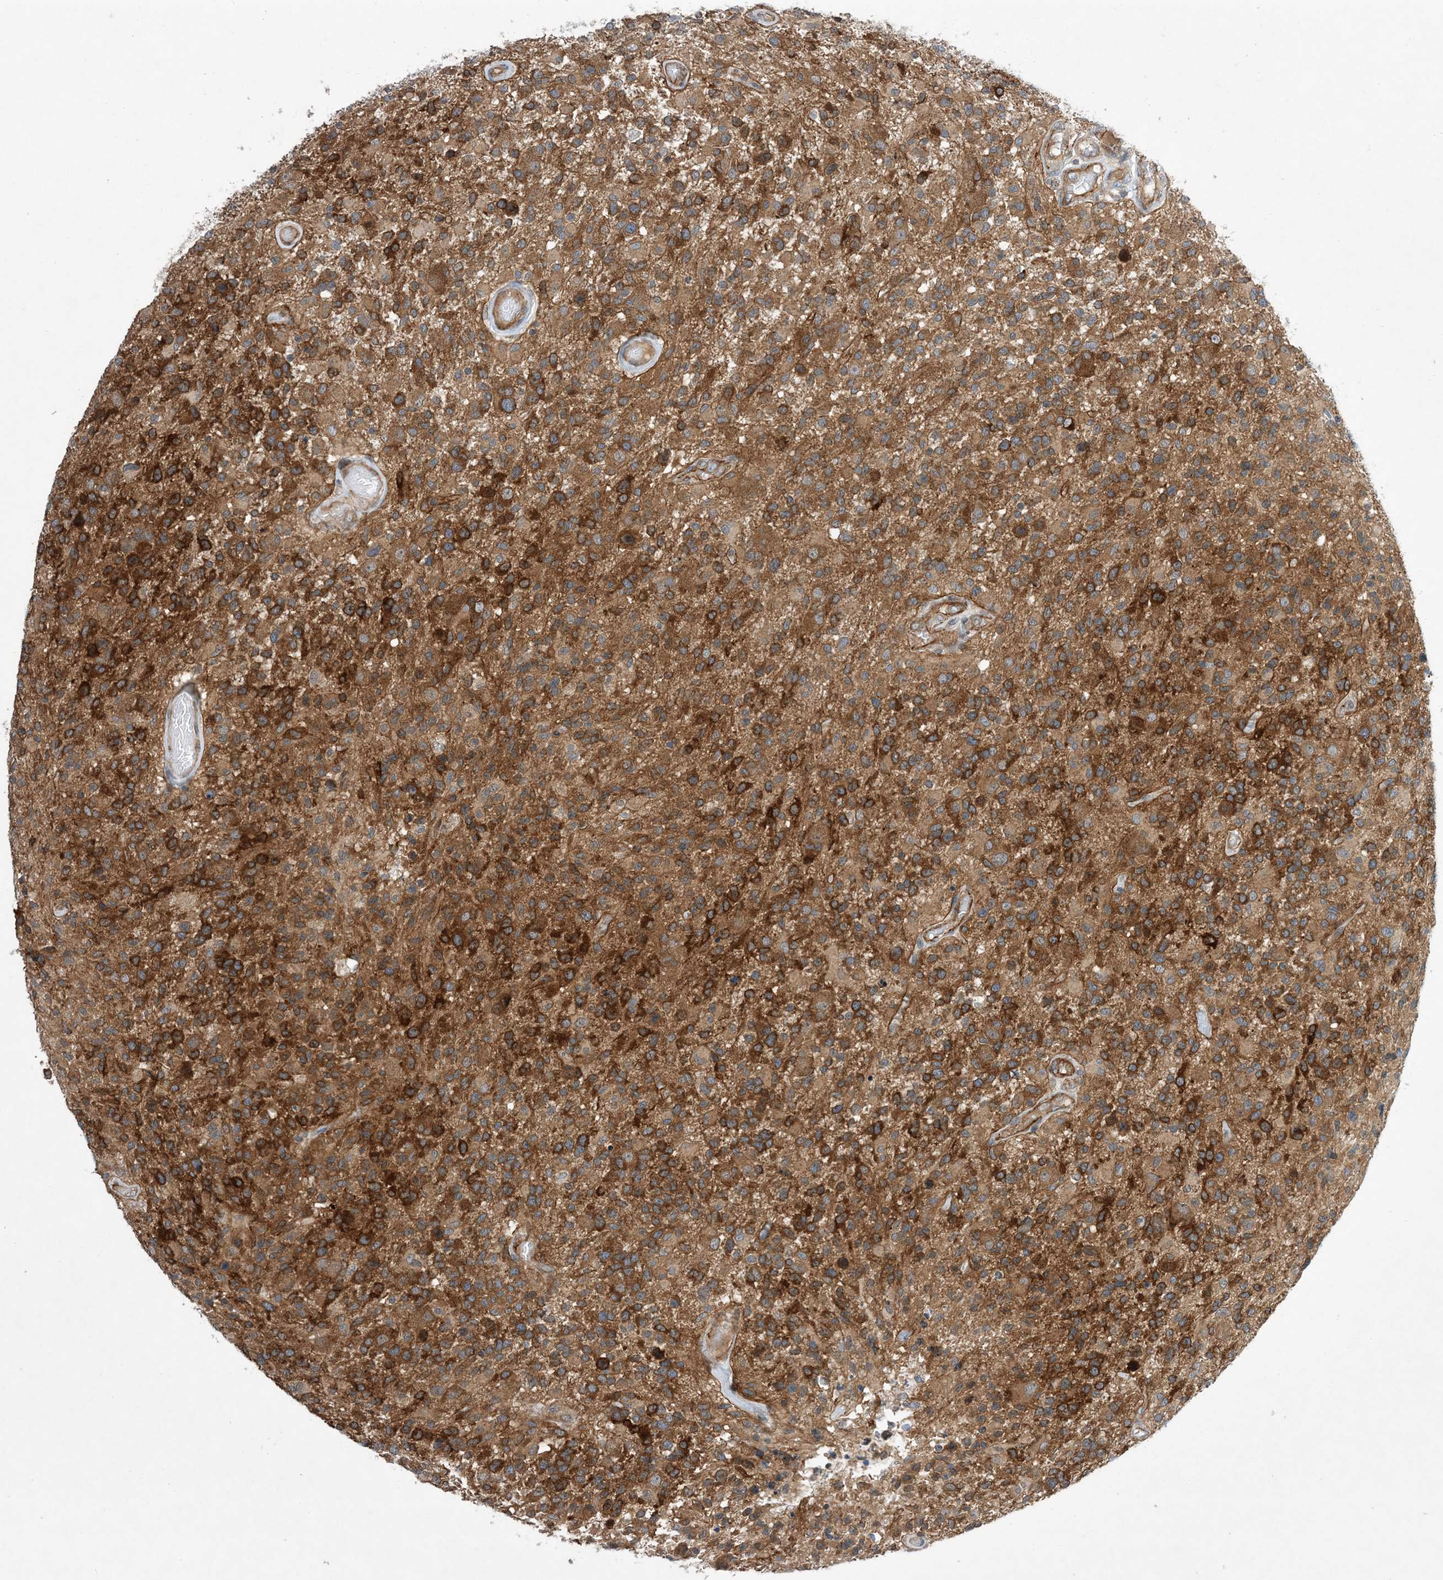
{"staining": {"intensity": "strong", "quantity": ">75%", "location": "cytoplasmic/membranous"}, "tissue": "glioma", "cell_type": "Tumor cells", "image_type": "cancer", "snomed": [{"axis": "morphology", "description": "Glioma, malignant, High grade"}, {"axis": "morphology", "description": "Glioblastoma, NOS"}, {"axis": "topography", "description": "Brain"}], "caption": "IHC histopathology image of neoplastic tissue: high-grade glioma (malignant) stained using immunohistochemistry displays high levels of strong protein expression localized specifically in the cytoplasmic/membranous of tumor cells, appearing as a cytoplasmic/membranous brown color.", "gene": "EHBP1", "patient": {"sex": "male", "age": 60}}